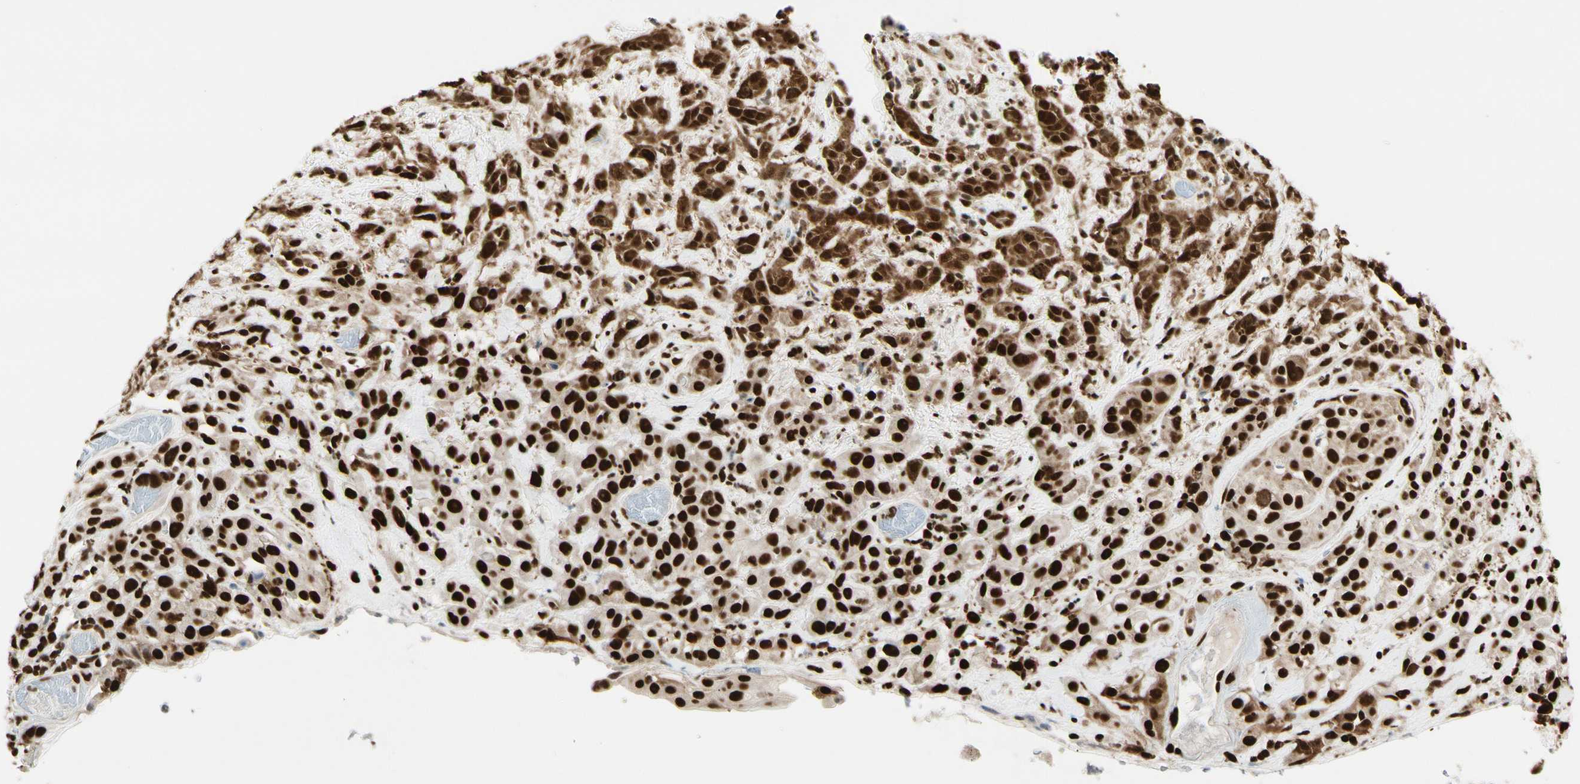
{"staining": {"intensity": "strong", "quantity": ">75%", "location": "cytoplasmic/membranous,nuclear"}, "tissue": "head and neck cancer", "cell_type": "Tumor cells", "image_type": "cancer", "snomed": [{"axis": "morphology", "description": "Squamous cell carcinoma, NOS"}, {"axis": "topography", "description": "Head-Neck"}], "caption": "Protein expression analysis of human head and neck cancer (squamous cell carcinoma) reveals strong cytoplasmic/membranous and nuclear expression in approximately >75% of tumor cells. Nuclei are stained in blue.", "gene": "FUS", "patient": {"sex": "male", "age": 62}}